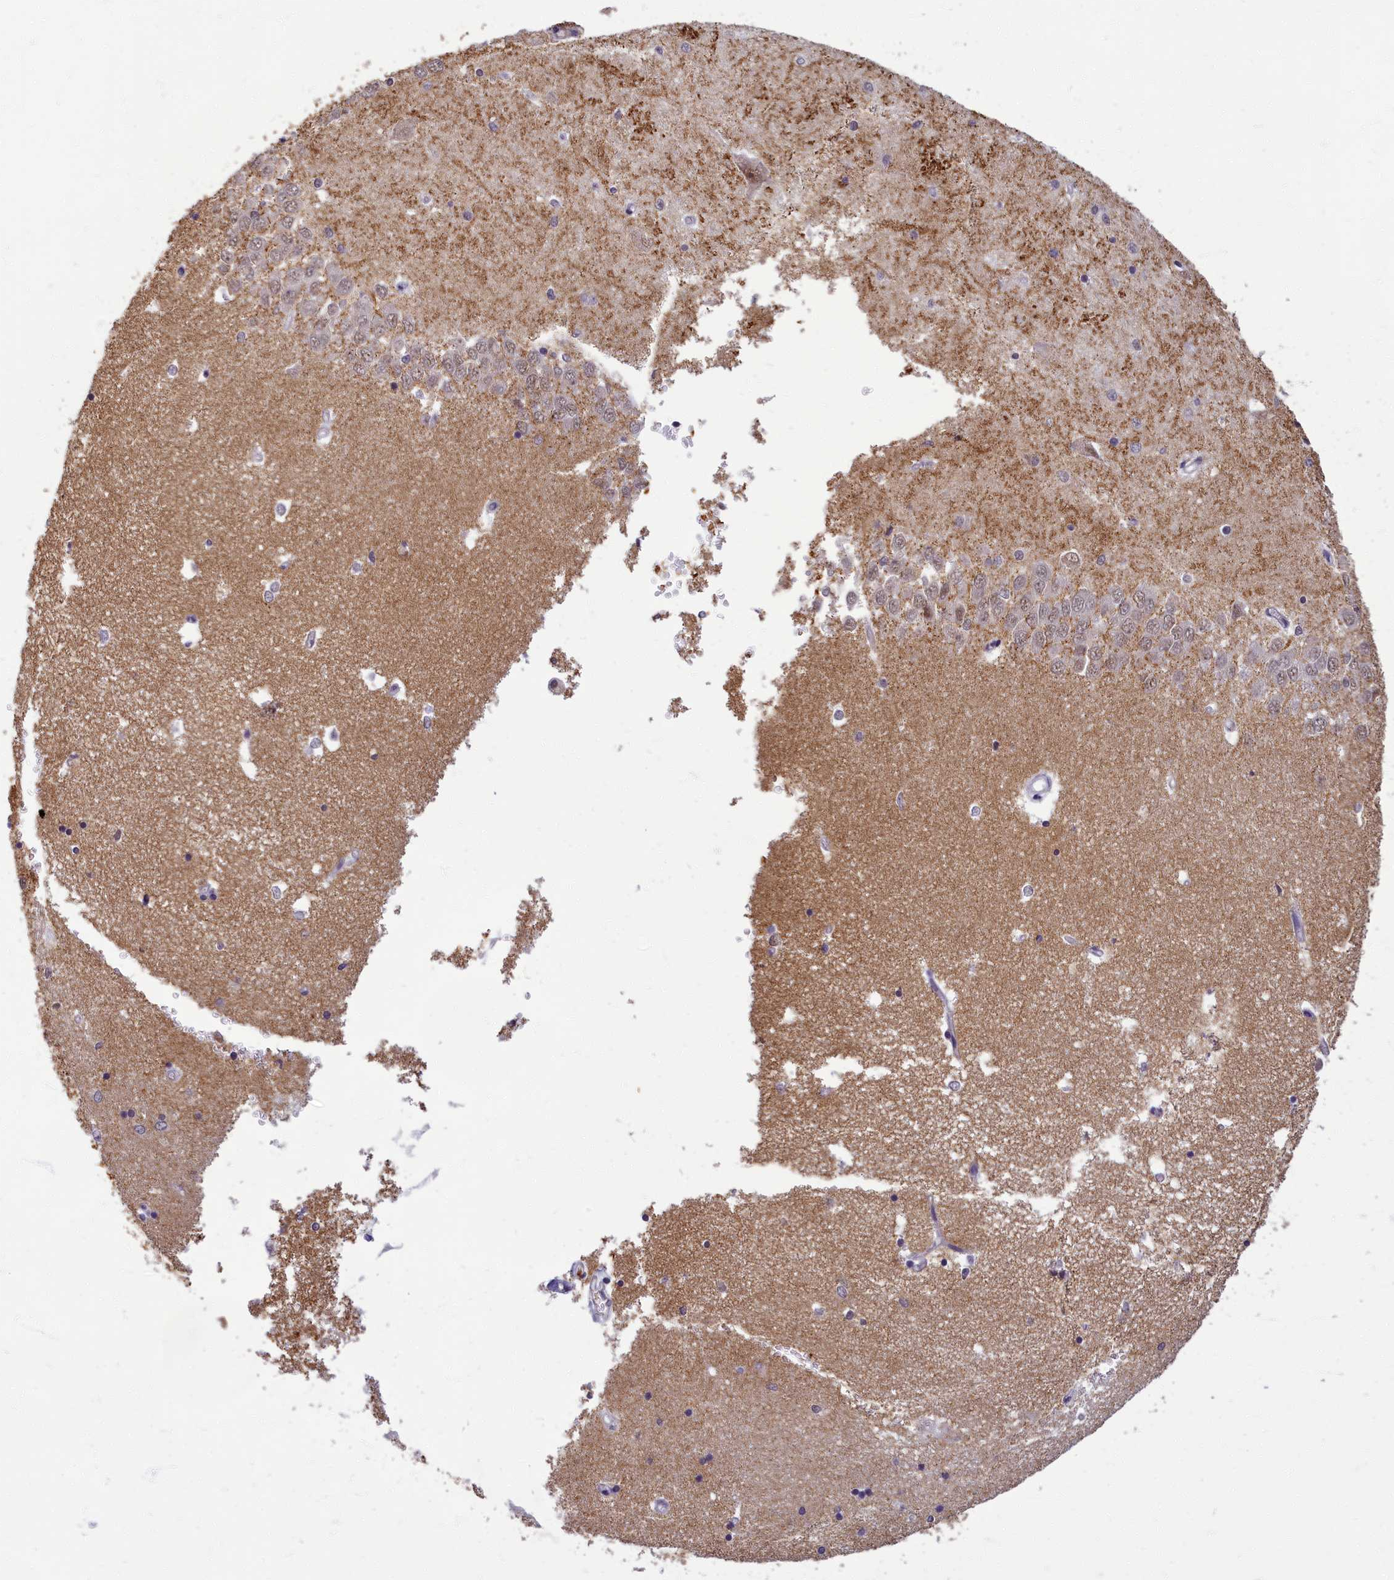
{"staining": {"intensity": "negative", "quantity": "none", "location": "none"}, "tissue": "hippocampus", "cell_type": "Glial cells", "image_type": "normal", "snomed": [{"axis": "morphology", "description": "Normal tissue, NOS"}, {"axis": "topography", "description": "Hippocampus"}], "caption": "IHC image of unremarkable hippocampus stained for a protein (brown), which reveals no expression in glial cells.", "gene": "EARS2", "patient": {"sex": "male", "age": 45}}